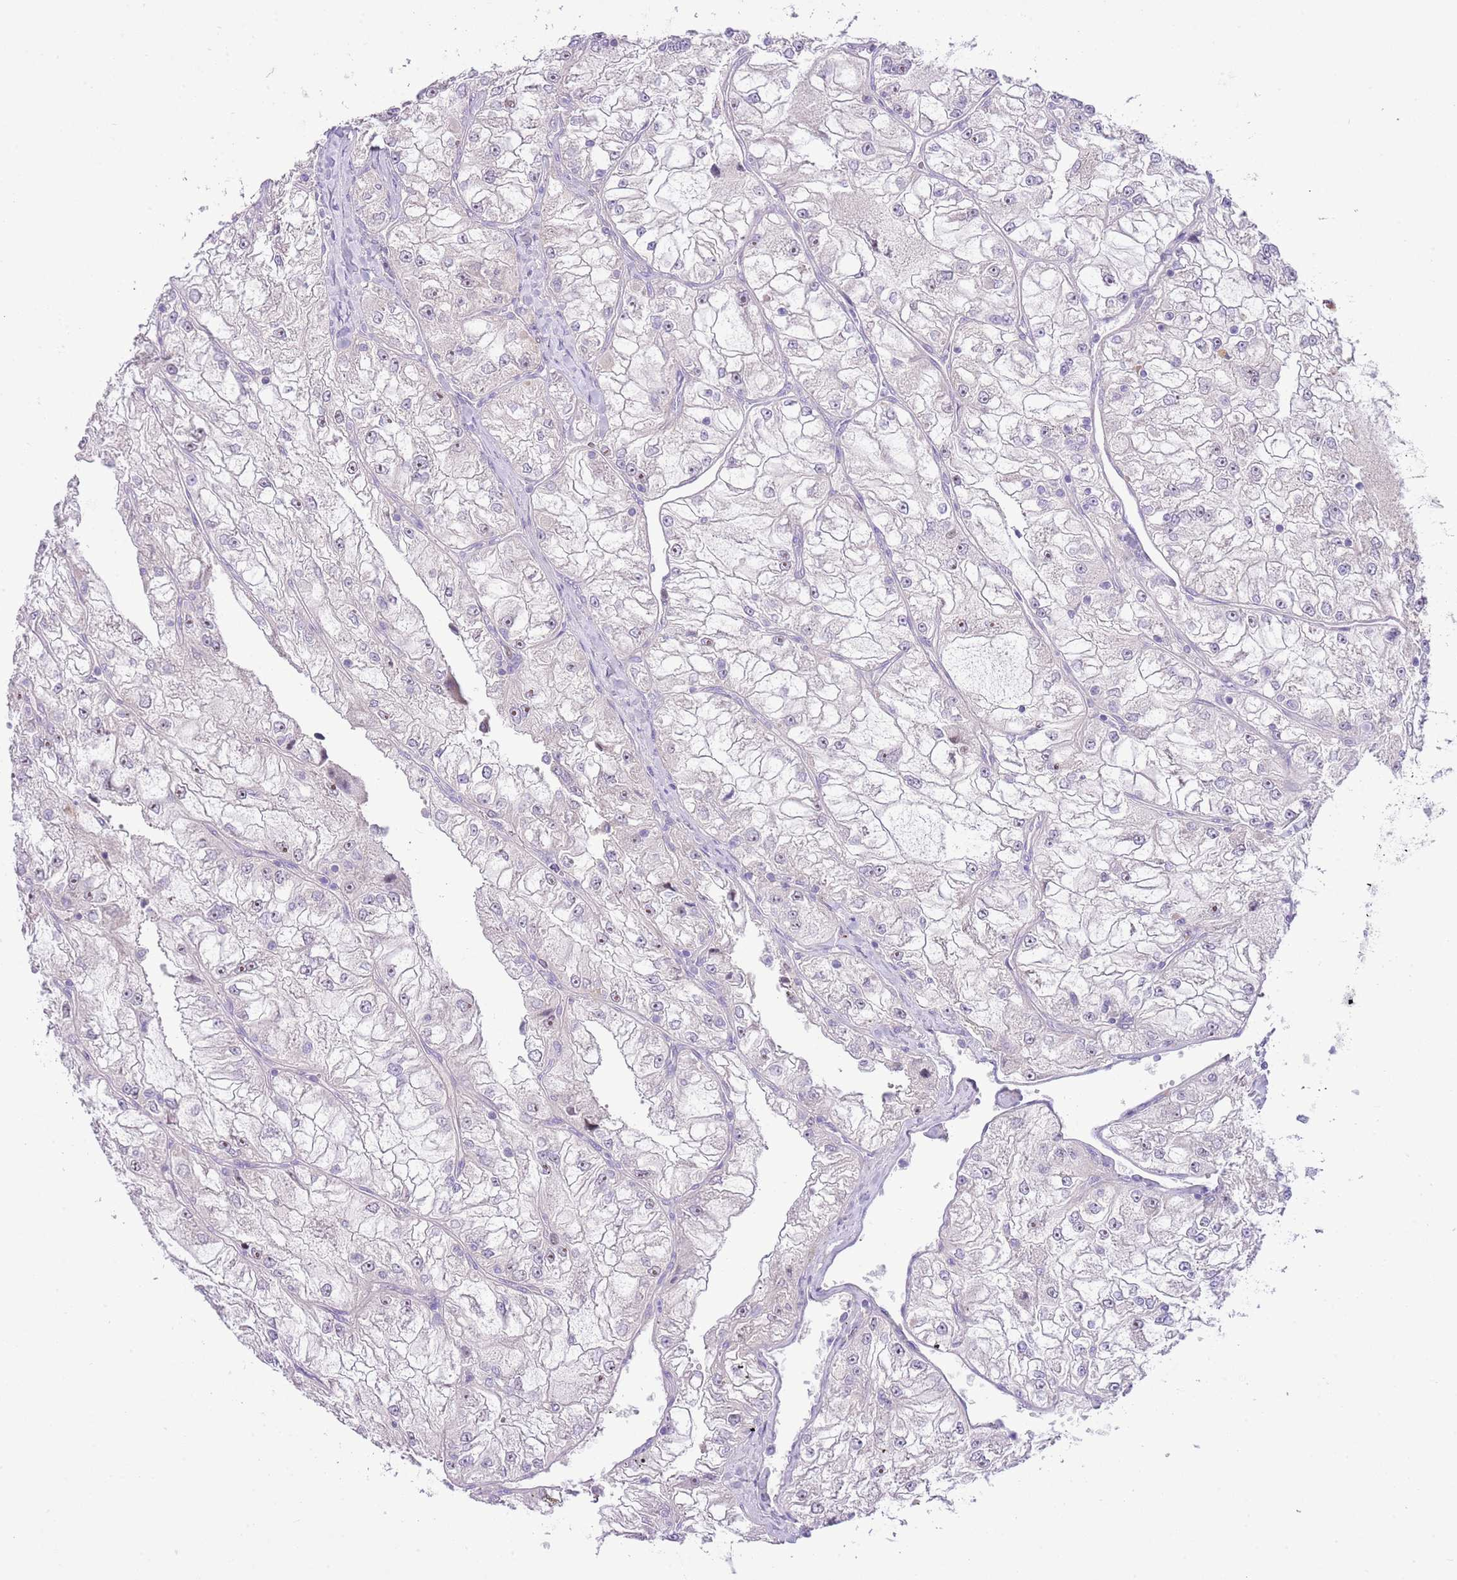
{"staining": {"intensity": "negative", "quantity": "none", "location": "none"}, "tissue": "renal cancer", "cell_type": "Tumor cells", "image_type": "cancer", "snomed": [{"axis": "morphology", "description": "Adenocarcinoma, NOS"}, {"axis": "topography", "description": "Kidney"}], "caption": "Tumor cells are negative for protein expression in human adenocarcinoma (renal).", "gene": "FBRSL1", "patient": {"sex": "female", "age": 72}}